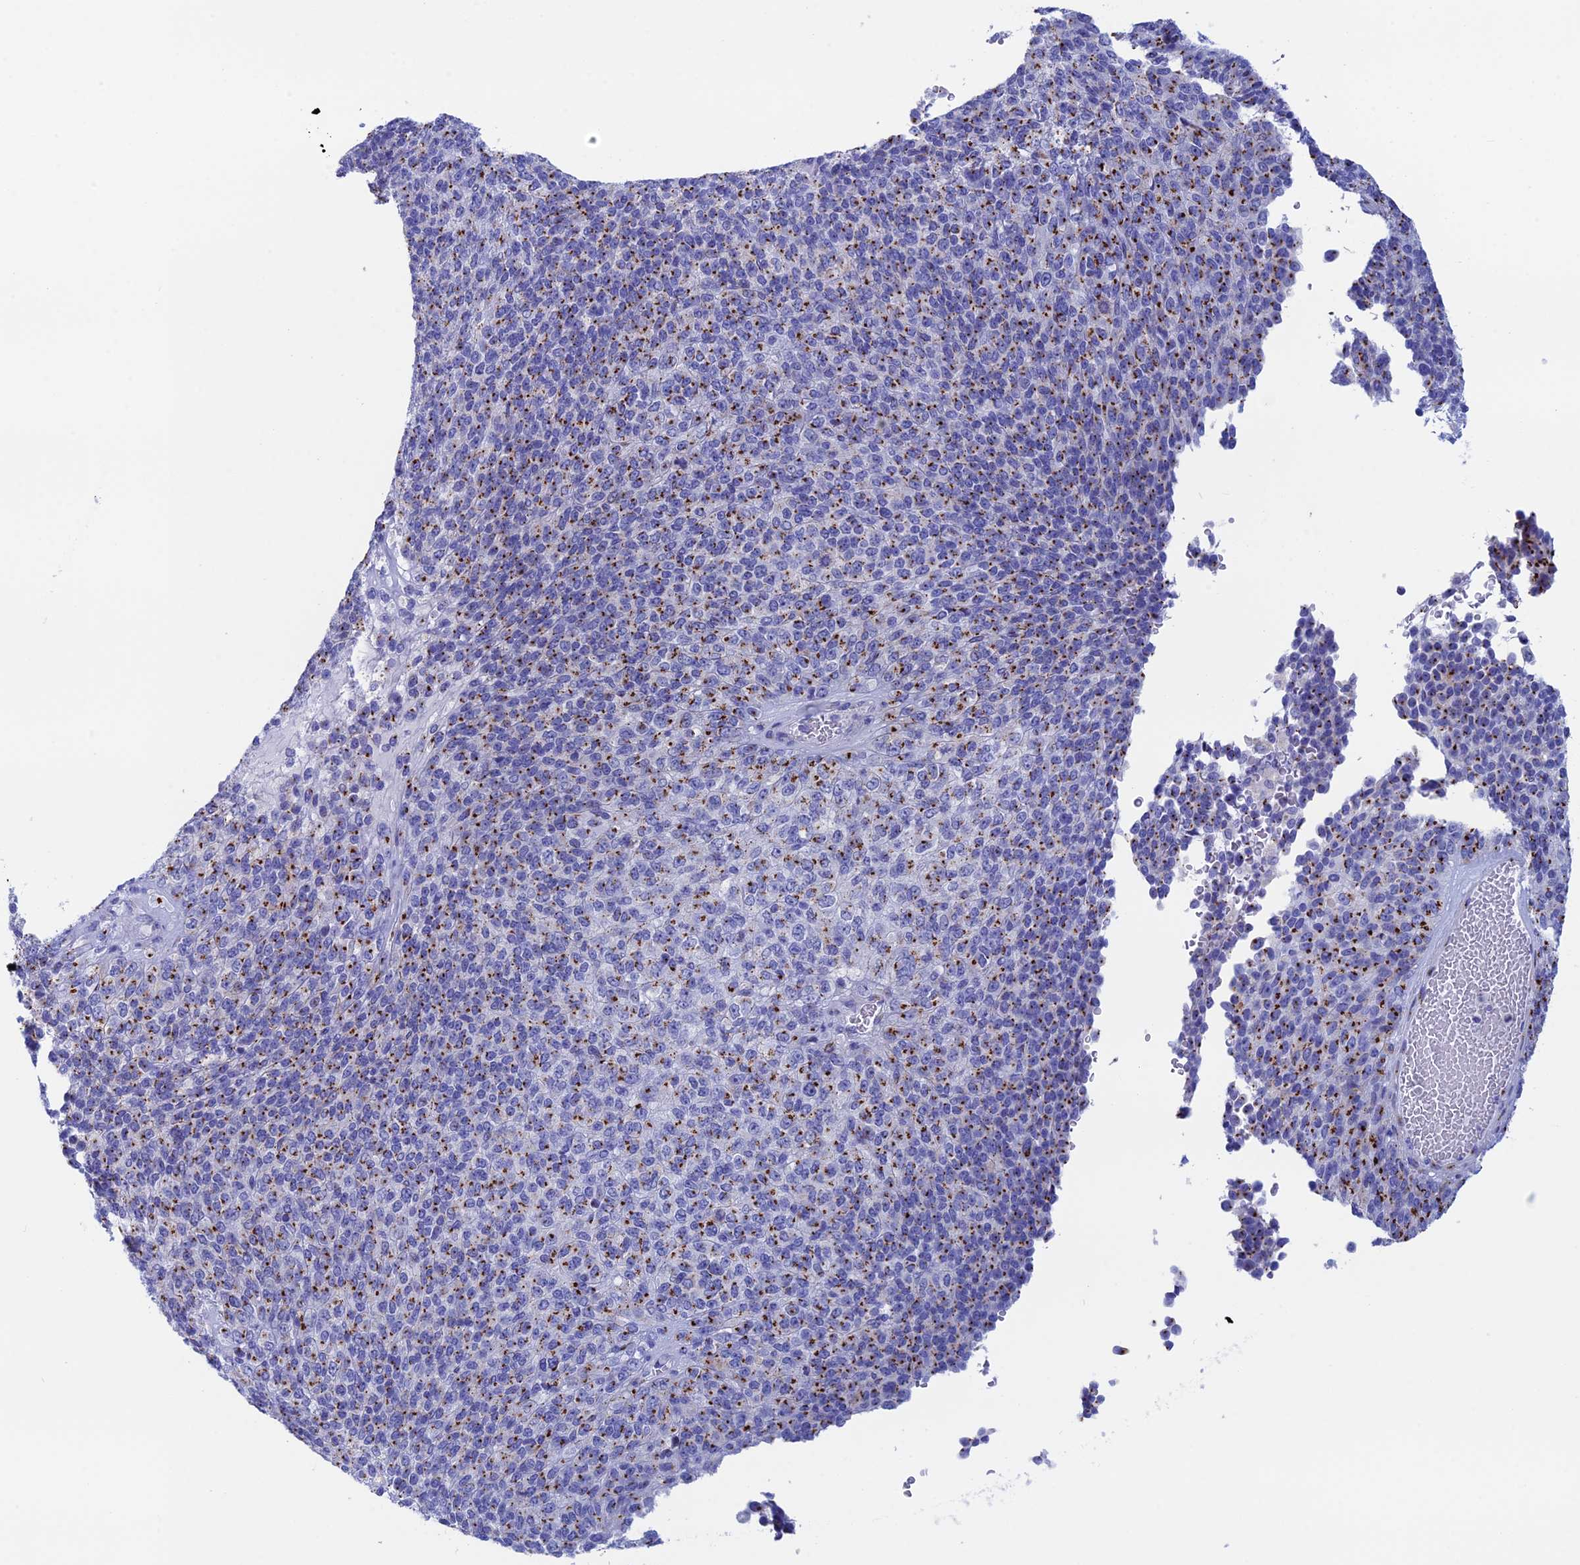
{"staining": {"intensity": "strong", "quantity": "25%-75%", "location": "cytoplasmic/membranous"}, "tissue": "melanoma", "cell_type": "Tumor cells", "image_type": "cancer", "snomed": [{"axis": "morphology", "description": "Malignant melanoma, Metastatic site"}, {"axis": "topography", "description": "Brain"}], "caption": "The immunohistochemical stain highlights strong cytoplasmic/membranous expression in tumor cells of malignant melanoma (metastatic site) tissue.", "gene": "ERICH4", "patient": {"sex": "female", "age": 56}}